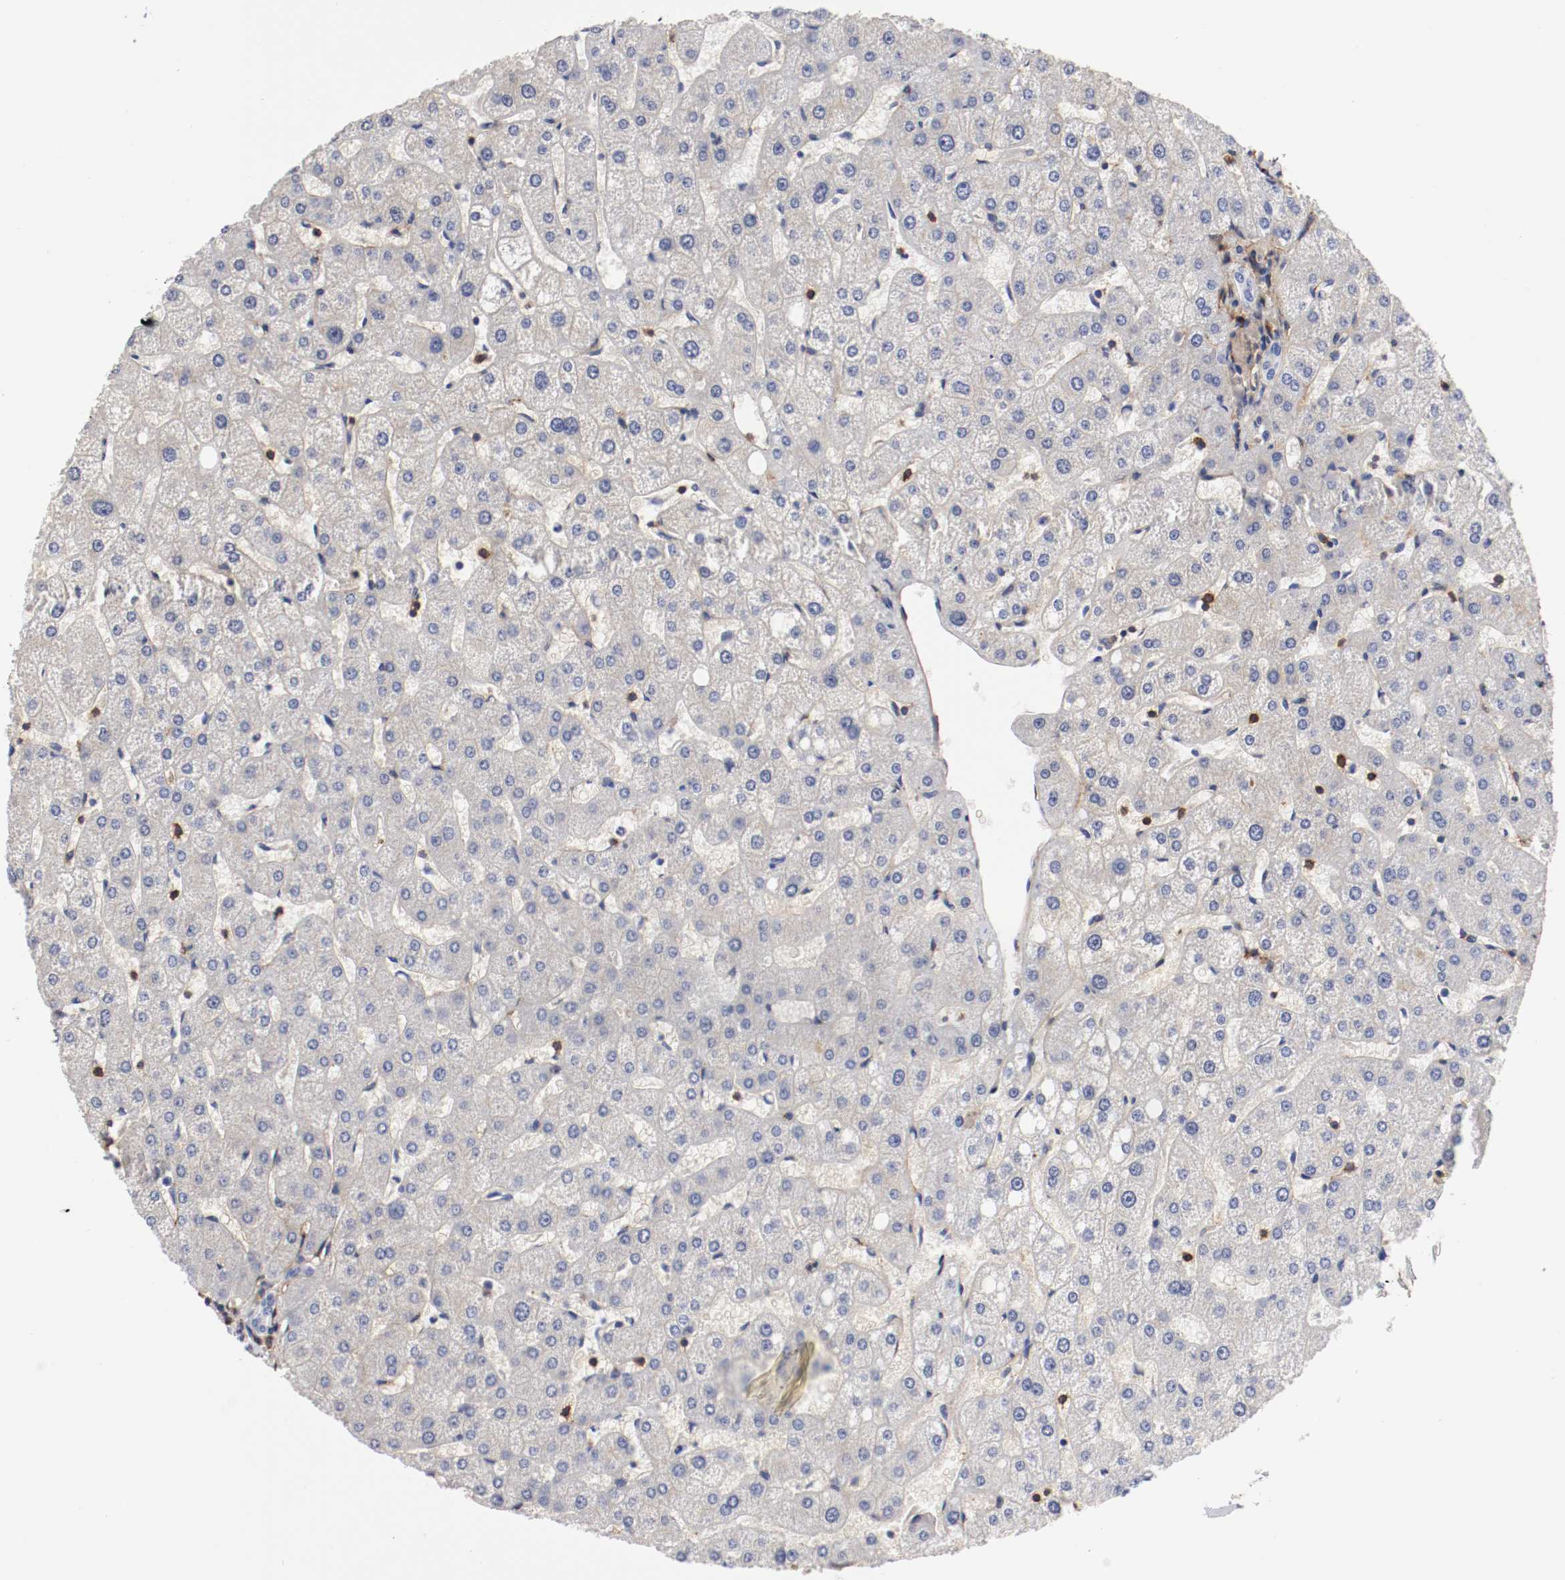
{"staining": {"intensity": "negative", "quantity": "none", "location": "none"}, "tissue": "liver", "cell_type": "Cholangiocytes", "image_type": "normal", "snomed": [{"axis": "morphology", "description": "Normal tissue, NOS"}, {"axis": "topography", "description": "Liver"}], "caption": "Cholangiocytes show no significant protein positivity in normal liver. Nuclei are stained in blue.", "gene": "IFITM1", "patient": {"sex": "male", "age": 67}}